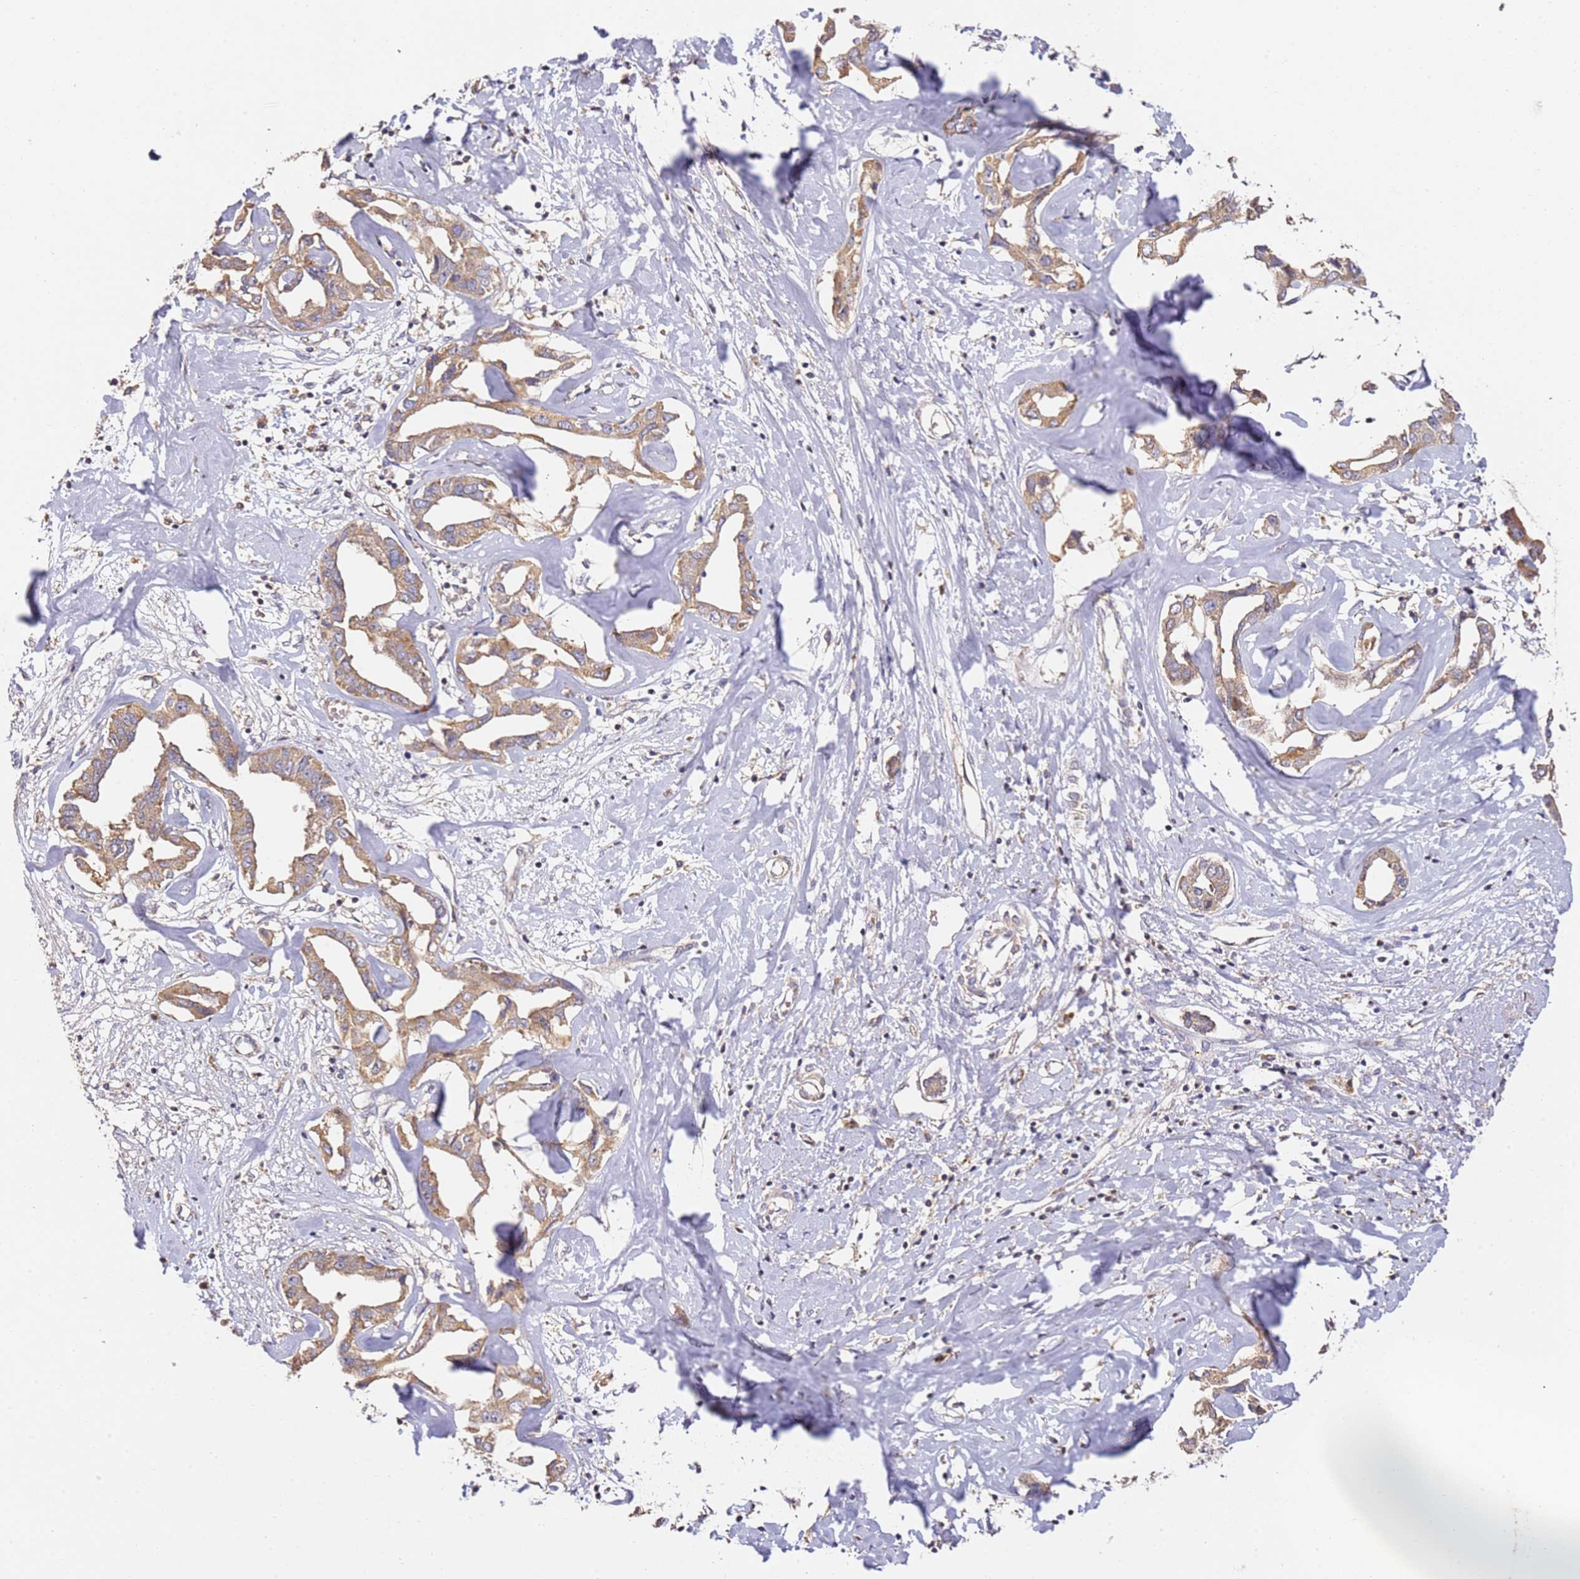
{"staining": {"intensity": "moderate", "quantity": "25%-75%", "location": "cytoplasmic/membranous"}, "tissue": "liver cancer", "cell_type": "Tumor cells", "image_type": "cancer", "snomed": [{"axis": "morphology", "description": "Cholangiocarcinoma"}, {"axis": "topography", "description": "Liver"}], "caption": "Protein expression analysis of liver cancer shows moderate cytoplasmic/membranous staining in about 25%-75% of tumor cells. (Stains: DAB (3,3'-diaminobenzidine) in brown, nuclei in blue, Microscopy: brightfield microscopy at high magnification).", "gene": "OR2B11", "patient": {"sex": "male", "age": 59}}